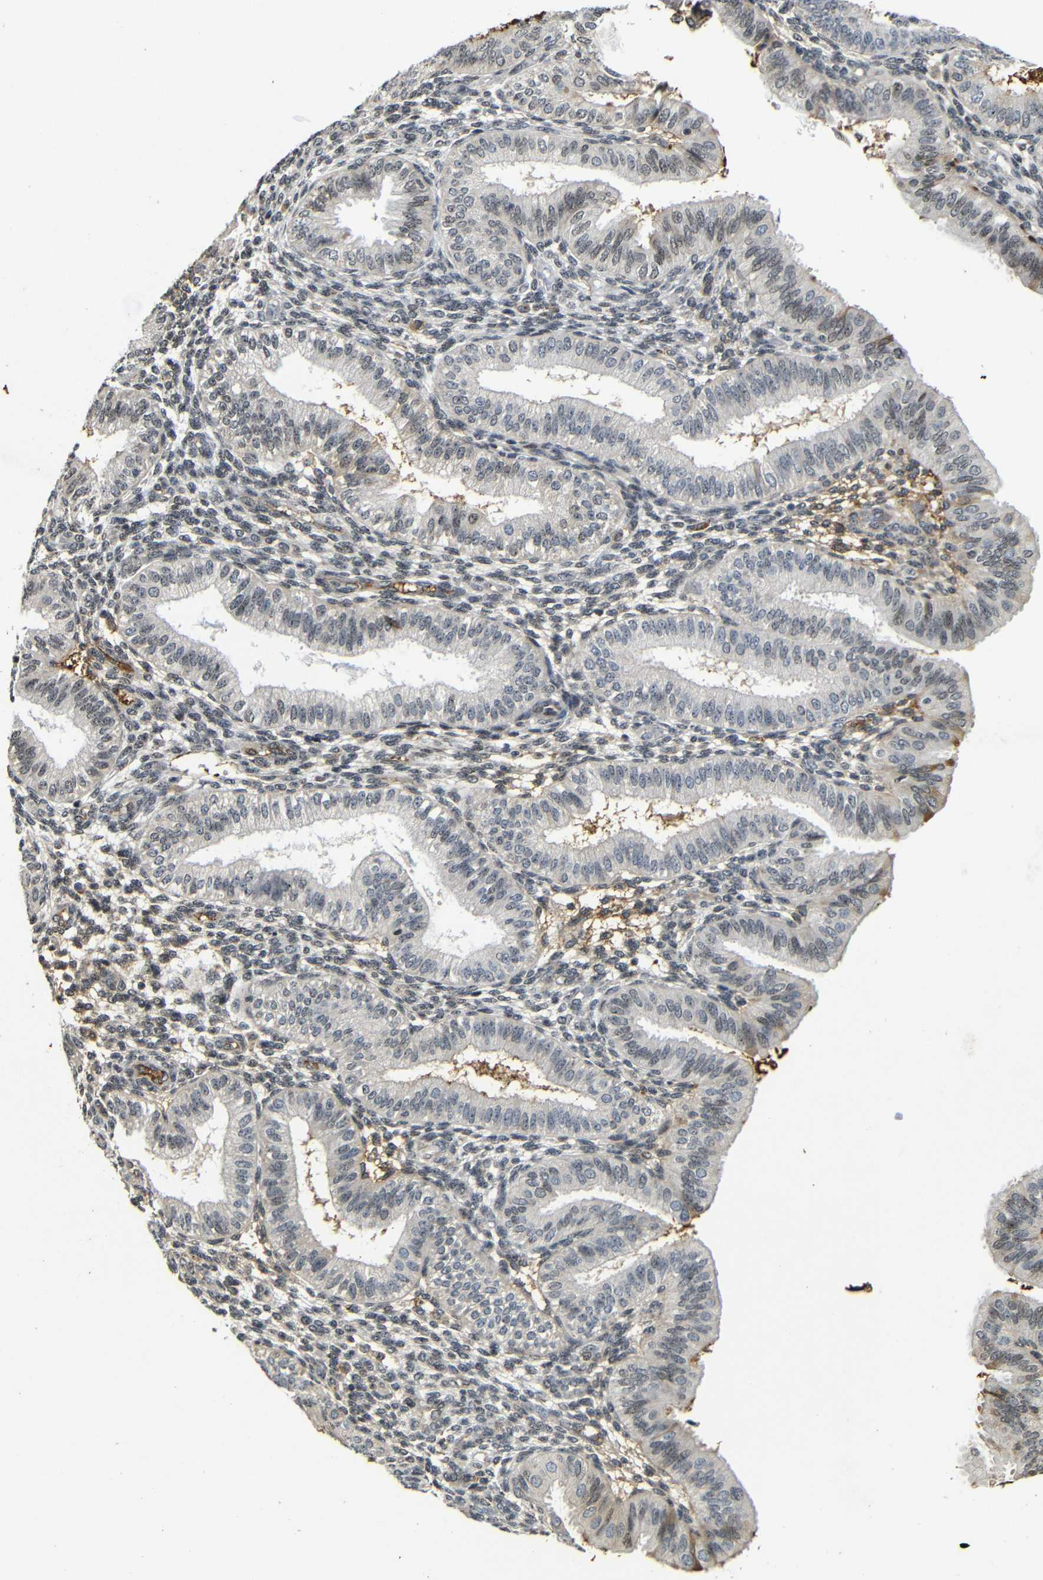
{"staining": {"intensity": "negative", "quantity": "none", "location": "none"}, "tissue": "endometrium", "cell_type": "Cells in endometrial stroma", "image_type": "normal", "snomed": [{"axis": "morphology", "description": "Normal tissue, NOS"}, {"axis": "topography", "description": "Endometrium"}], "caption": "High power microscopy image of an immunohistochemistry (IHC) image of unremarkable endometrium, revealing no significant positivity in cells in endometrial stroma.", "gene": "MYC", "patient": {"sex": "female", "age": 39}}